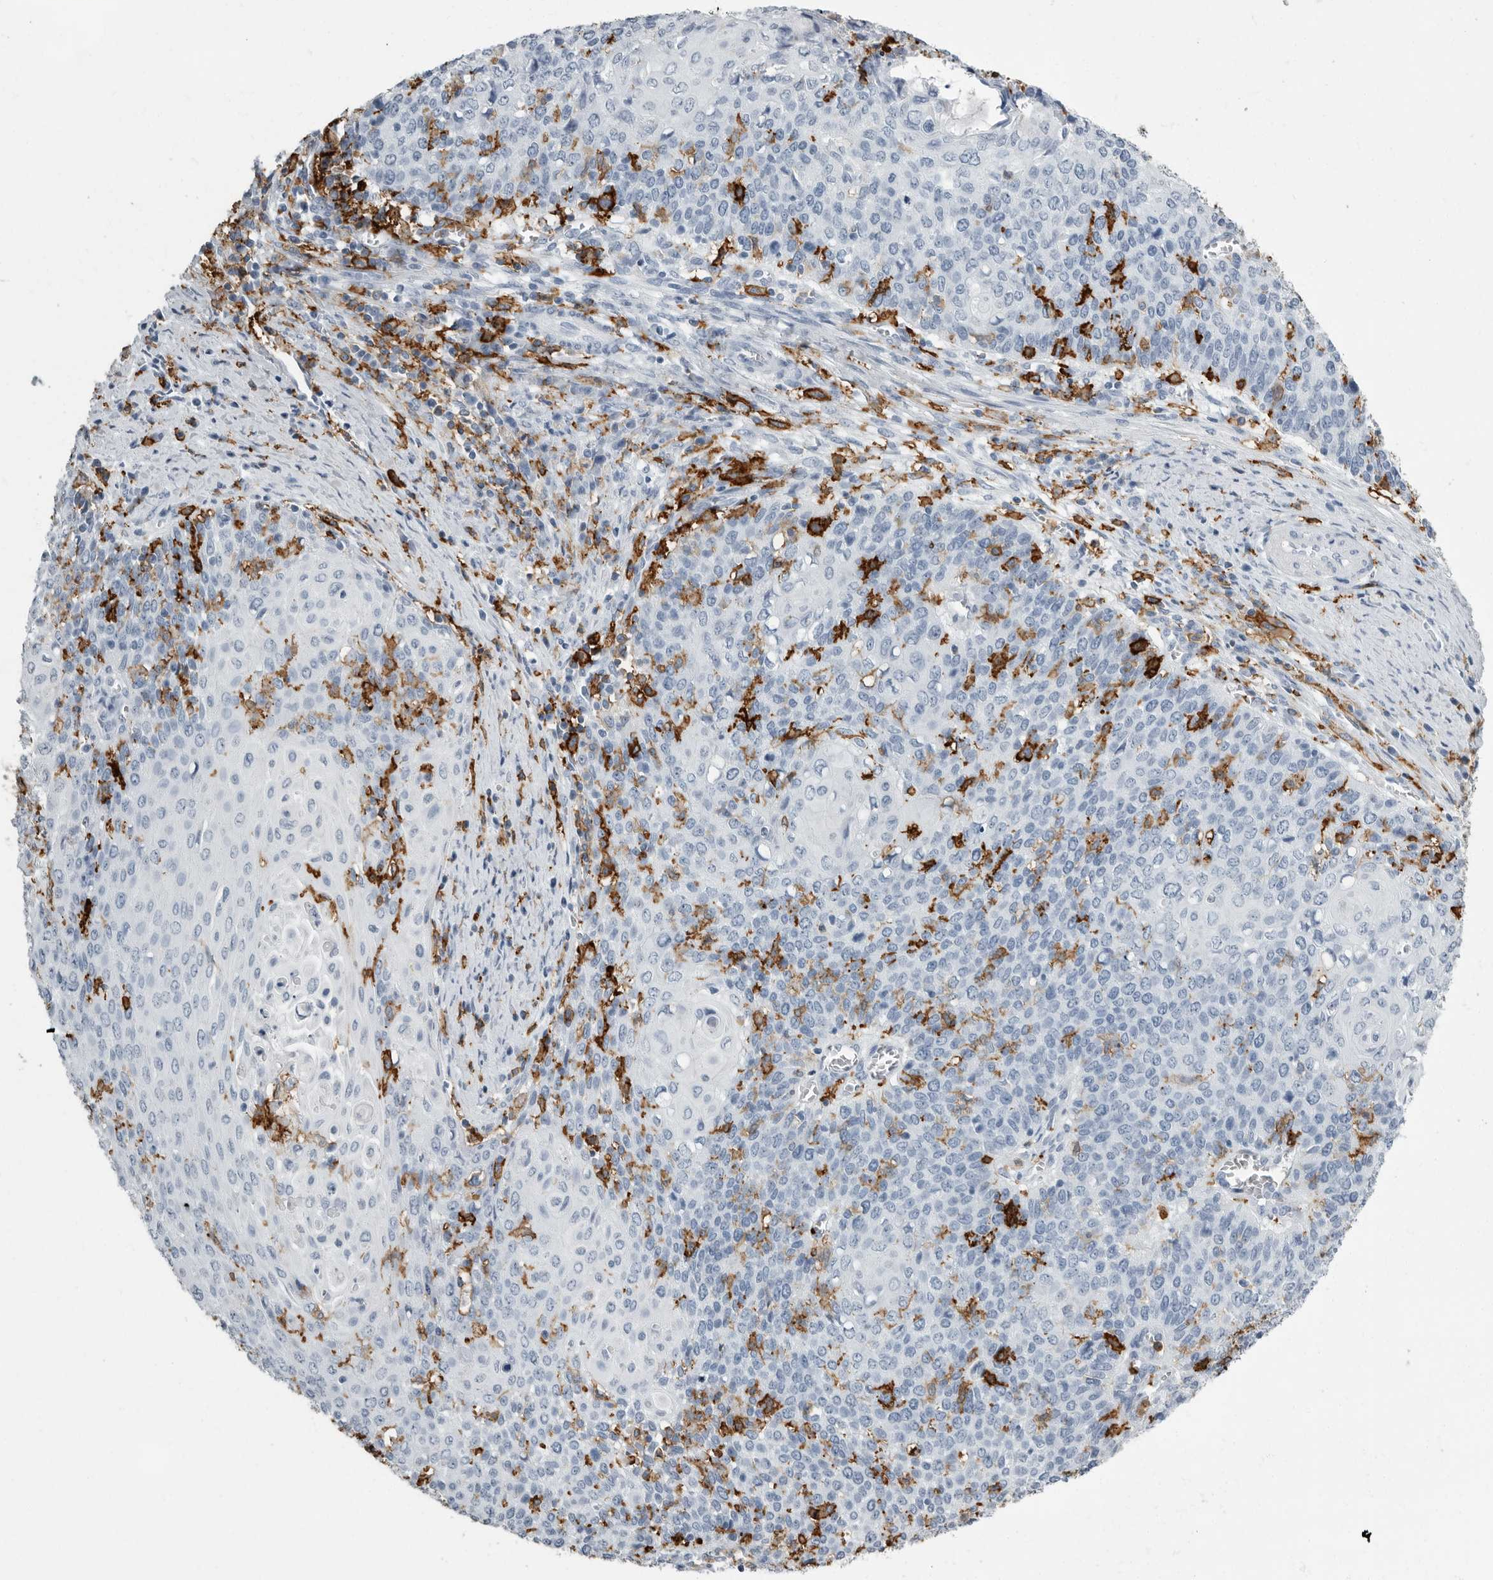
{"staining": {"intensity": "negative", "quantity": "none", "location": "none"}, "tissue": "cervical cancer", "cell_type": "Tumor cells", "image_type": "cancer", "snomed": [{"axis": "morphology", "description": "Squamous cell carcinoma, NOS"}, {"axis": "topography", "description": "Cervix"}], "caption": "An image of human cervical cancer is negative for staining in tumor cells.", "gene": "FCER1G", "patient": {"sex": "female", "age": 39}}